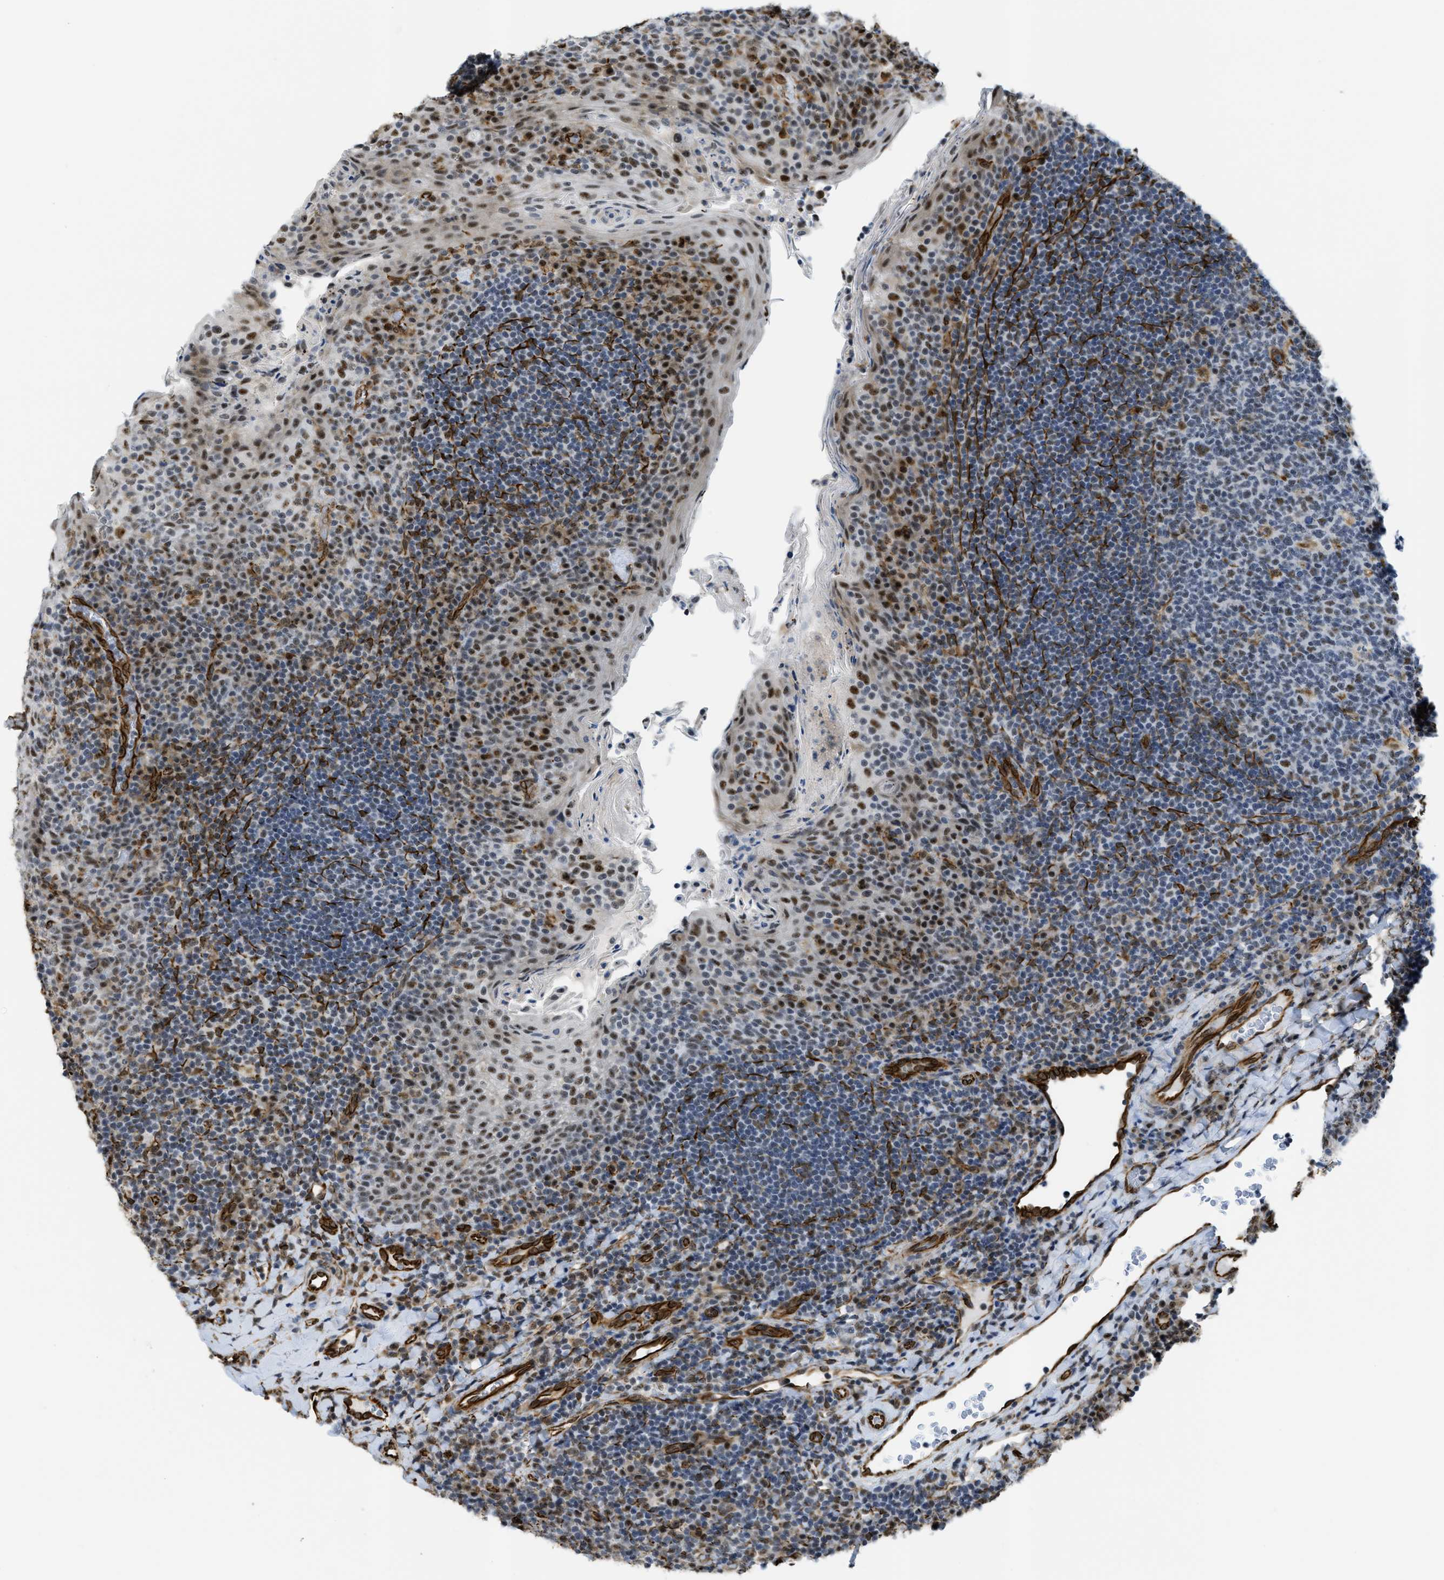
{"staining": {"intensity": "moderate", "quantity": "<25%", "location": "nuclear"}, "tissue": "tonsil", "cell_type": "Germinal center cells", "image_type": "normal", "snomed": [{"axis": "morphology", "description": "Normal tissue, NOS"}, {"axis": "topography", "description": "Tonsil"}], "caption": "Tonsil stained for a protein demonstrates moderate nuclear positivity in germinal center cells. Using DAB (brown) and hematoxylin (blue) stains, captured at high magnification using brightfield microscopy.", "gene": "LRRC8B", "patient": {"sex": "male", "age": 17}}